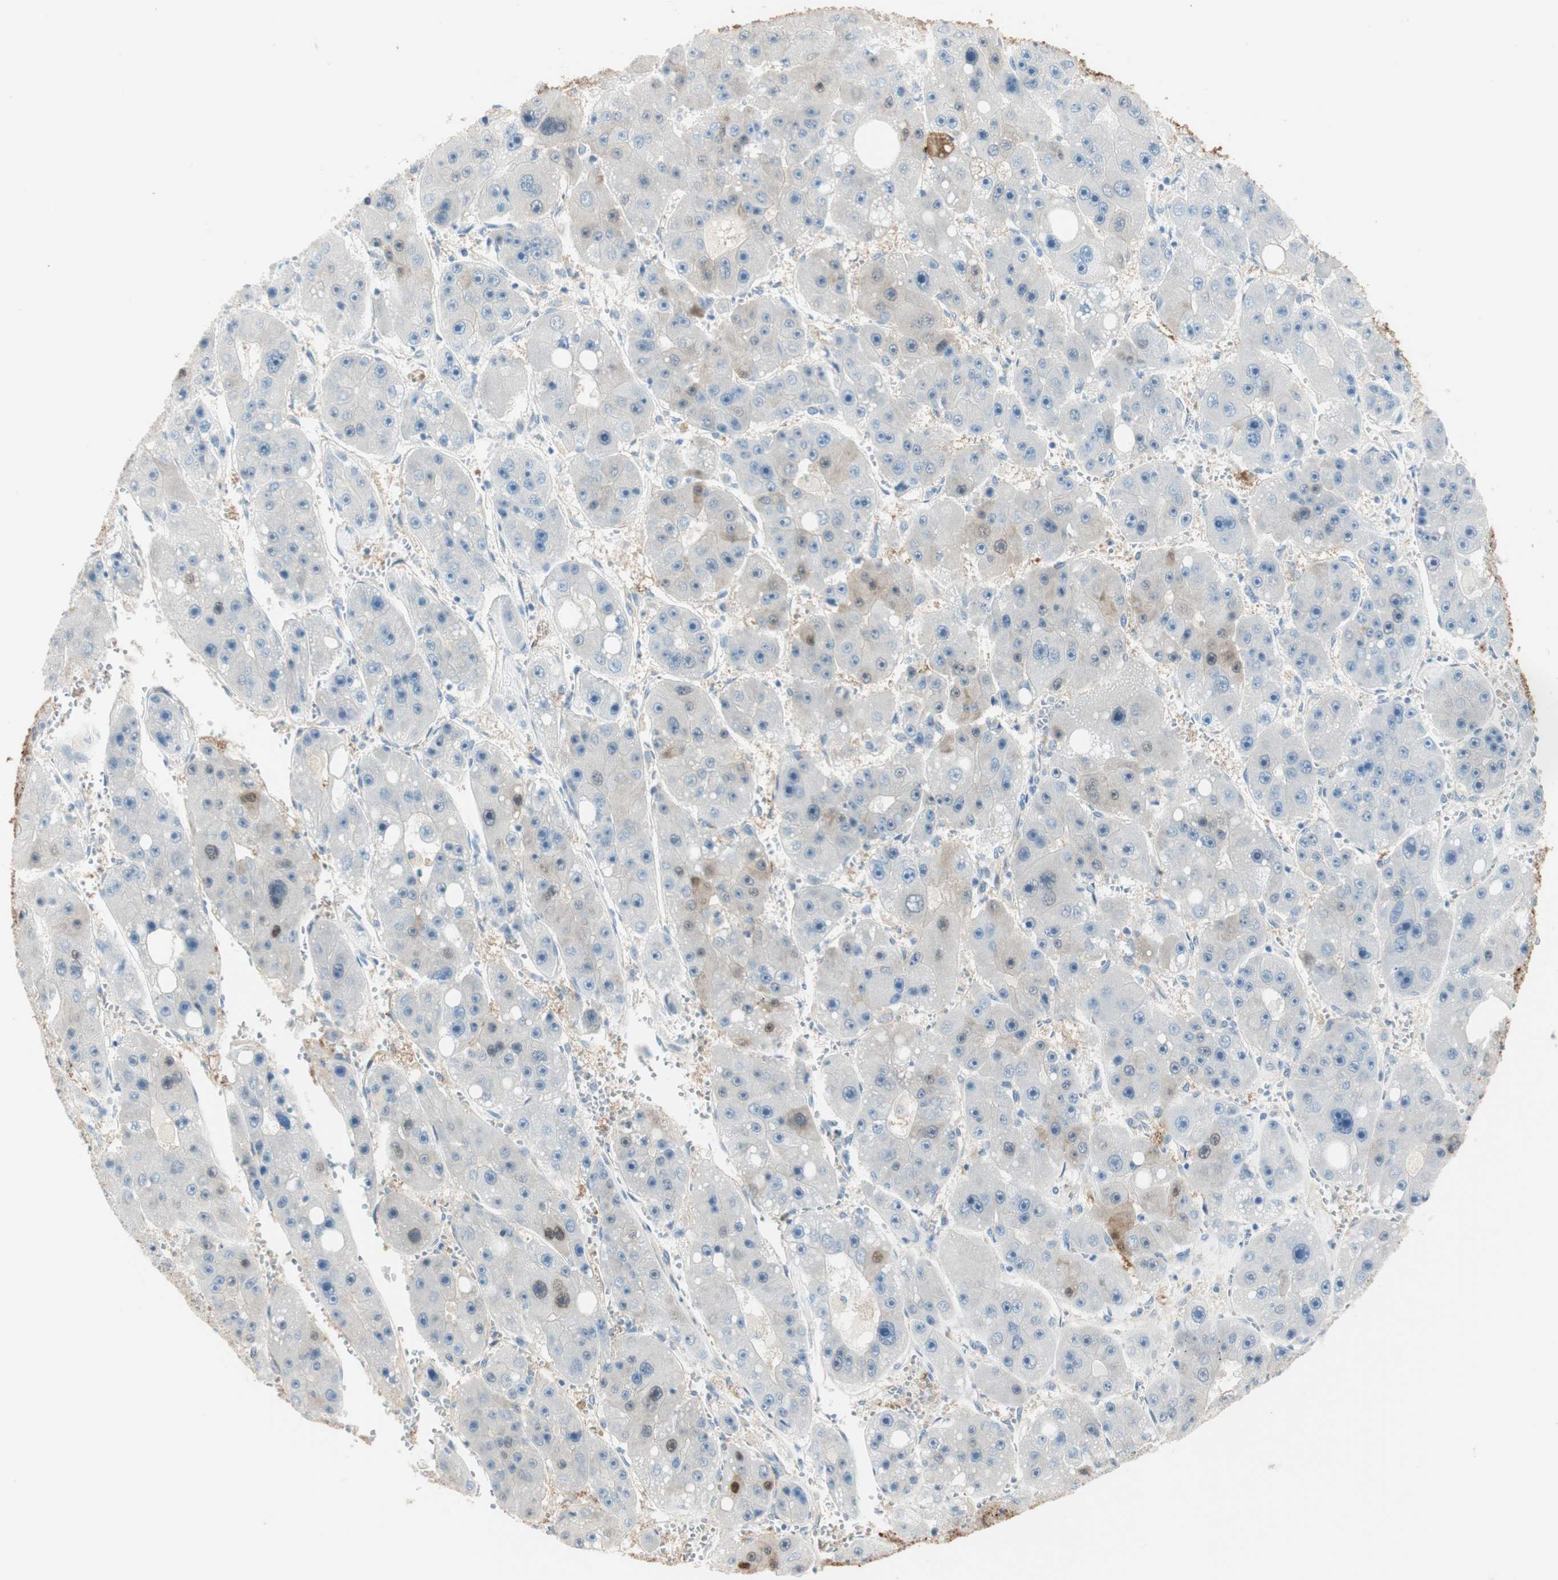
{"staining": {"intensity": "moderate", "quantity": "<25%", "location": "nuclear"}, "tissue": "liver cancer", "cell_type": "Tumor cells", "image_type": "cancer", "snomed": [{"axis": "morphology", "description": "Carcinoma, Hepatocellular, NOS"}, {"axis": "topography", "description": "Liver"}], "caption": "IHC micrograph of liver cancer (hepatocellular carcinoma) stained for a protein (brown), which reveals low levels of moderate nuclear expression in approximately <25% of tumor cells.", "gene": "CDK3", "patient": {"sex": "female", "age": 61}}